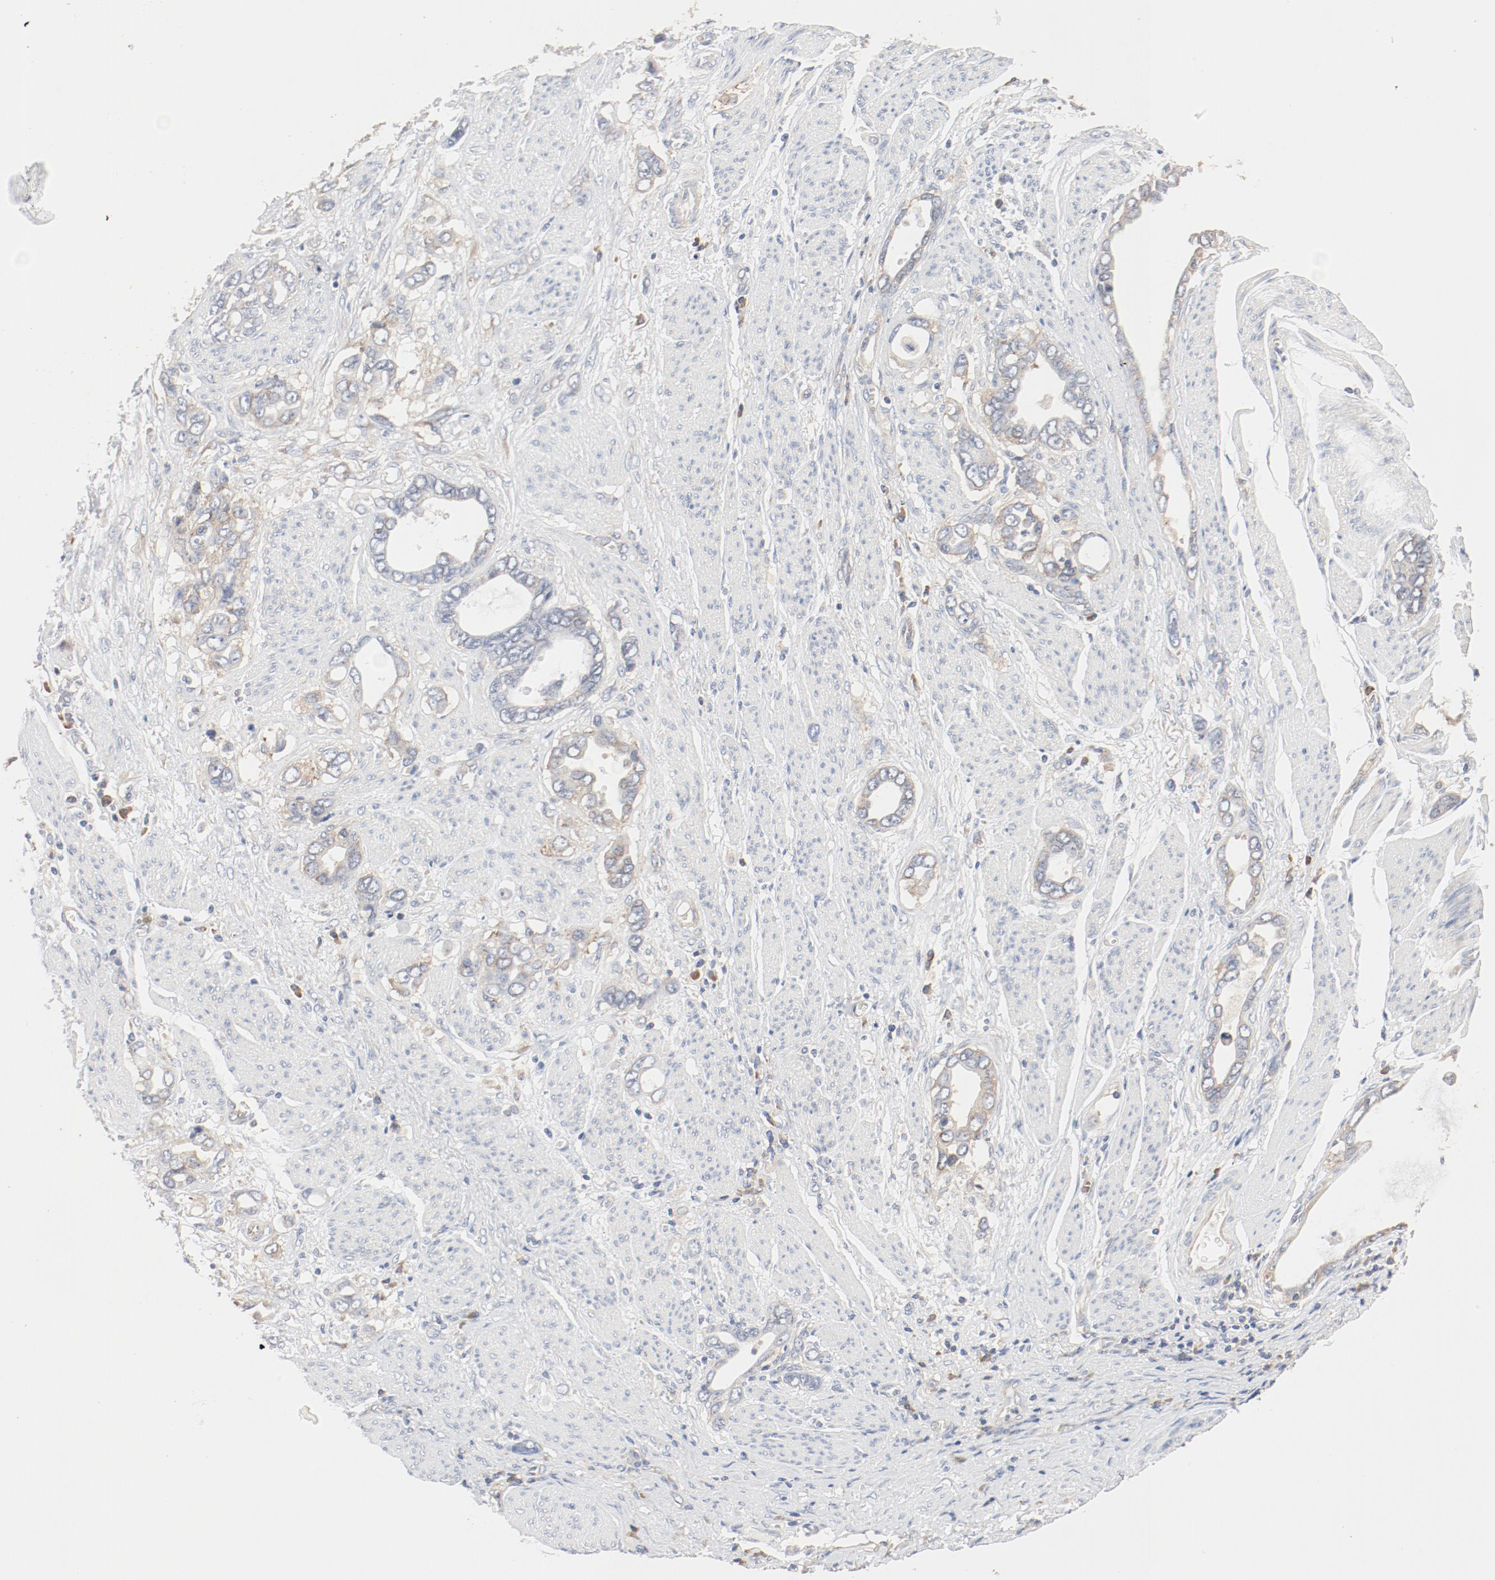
{"staining": {"intensity": "weak", "quantity": ">75%", "location": "cytoplasmic/membranous"}, "tissue": "stomach cancer", "cell_type": "Tumor cells", "image_type": "cancer", "snomed": [{"axis": "morphology", "description": "Adenocarcinoma, NOS"}, {"axis": "topography", "description": "Stomach"}], "caption": "Stomach cancer stained for a protein (brown) reveals weak cytoplasmic/membranous positive staining in approximately >75% of tumor cells.", "gene": "RPS6", "patient": {"sex": "male", "age": 78}}